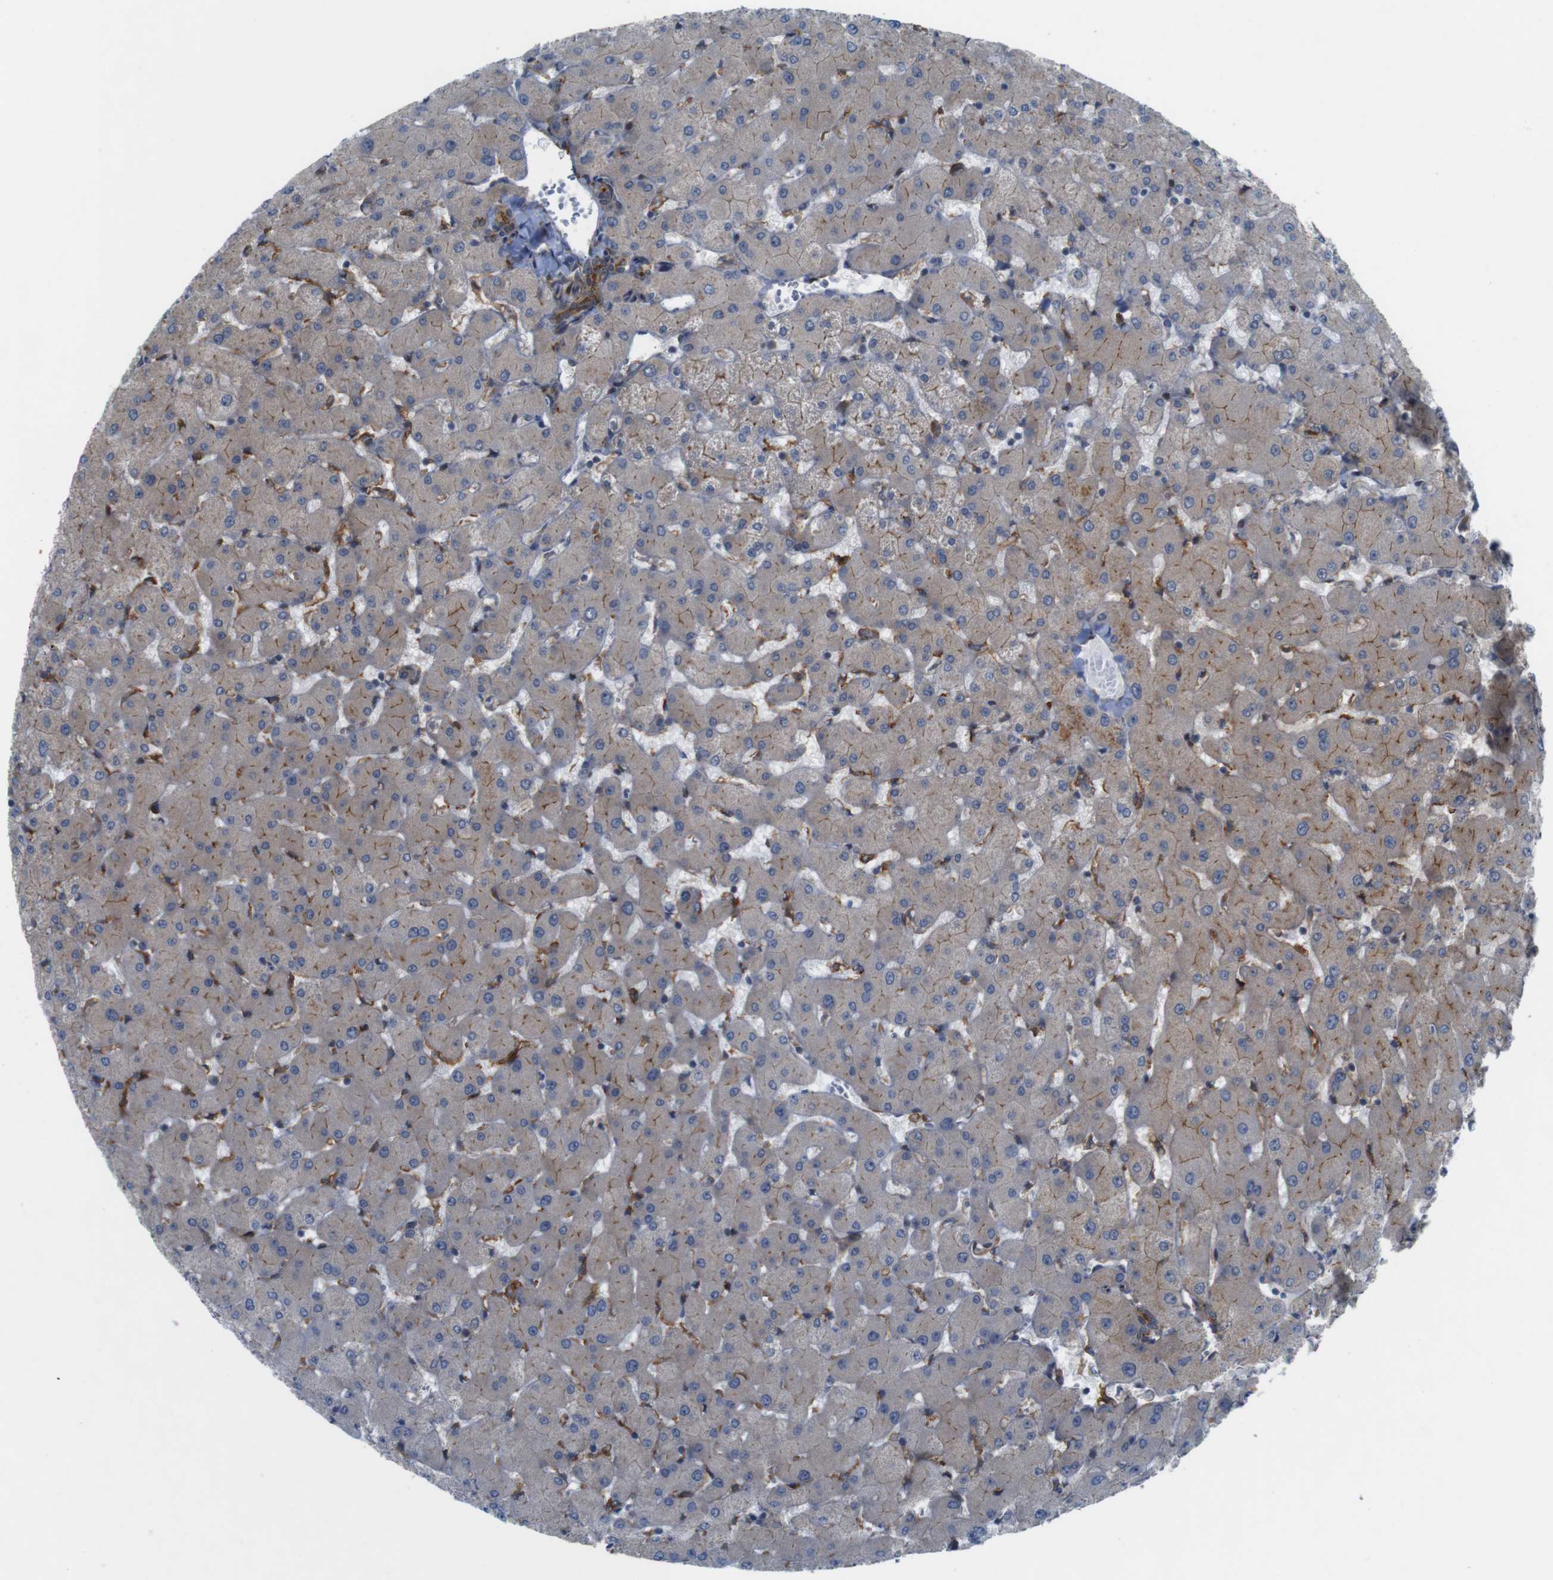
{"staining": {"intensity": "moderate", "quantity": ">75%", "location": "cytoplasmic/membranous"}, "tissue": "liver", "cell_type": "Cholangiocytes", "image_type": "normal", "snomed": [{"axis": "morphology", "description": "Normal tissue, NOS"}, {"axis": "topography", "description": "Liver"}], "caption": "Moderate cytoplasmic/membranous expression for a protein is appreciated in approximately >75% of cholangiocytes of normal liver using immunohistochemistry (IHC).", "gene": "PTGER4", "patient": {"sex": "female", "age": 63}}